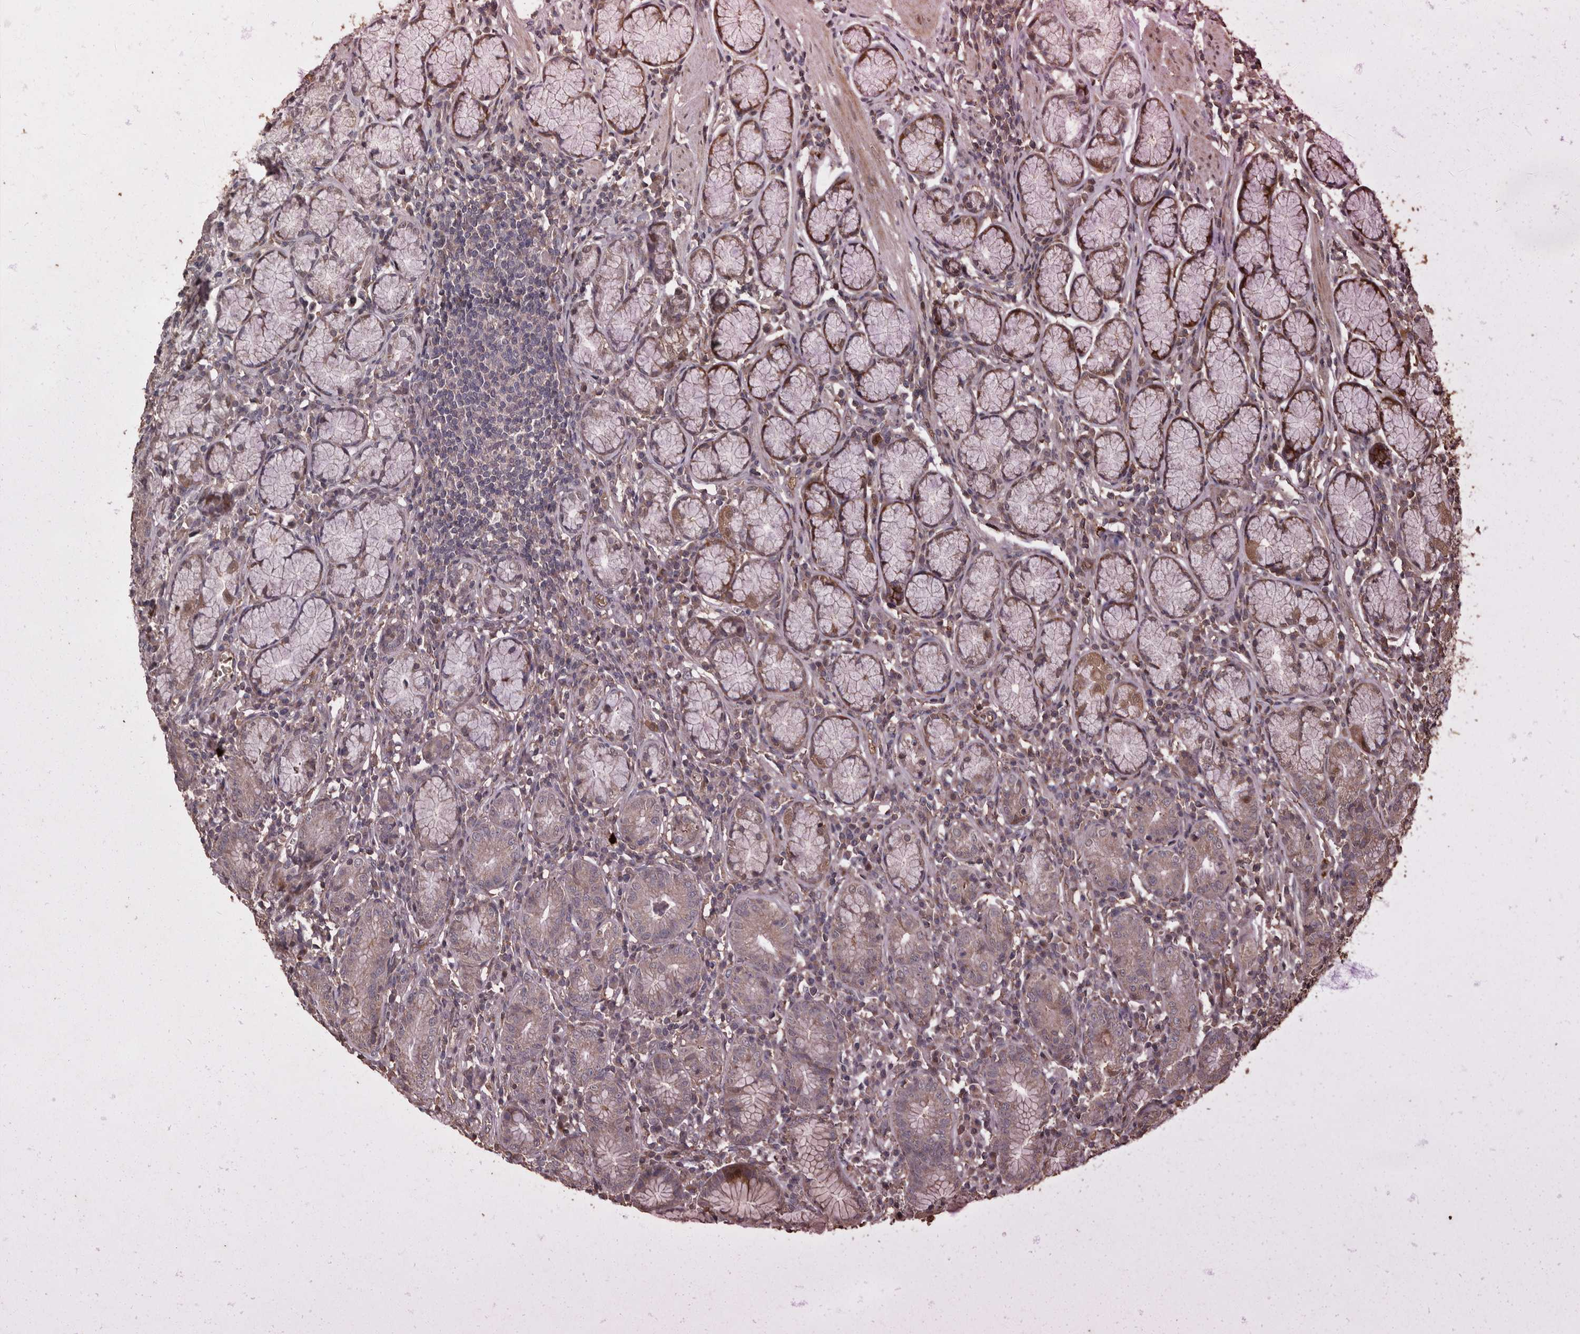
{"staining": {"intensity": "moderate", "quantity": "25%-75%", "location": "cytoplasmic/membranous"}, "tissue": "stomach", "cell_type": "Glandular cells", "image_type": "normal", "snomed": [{"axis": "morphology", "description": "Normal tissue, NOS"}, {"axis": "topography", "description": "Stomach"}], "caption": "A brown stain labels moderate cytoplasmic/membranous positivity of a protein in glandular cells of unremarkable human stomach. (Brightfield microscopy of DAB IHC at high magnification).", "gene": "RANBP17", "patient": {"sex": "male", "age": 55}}